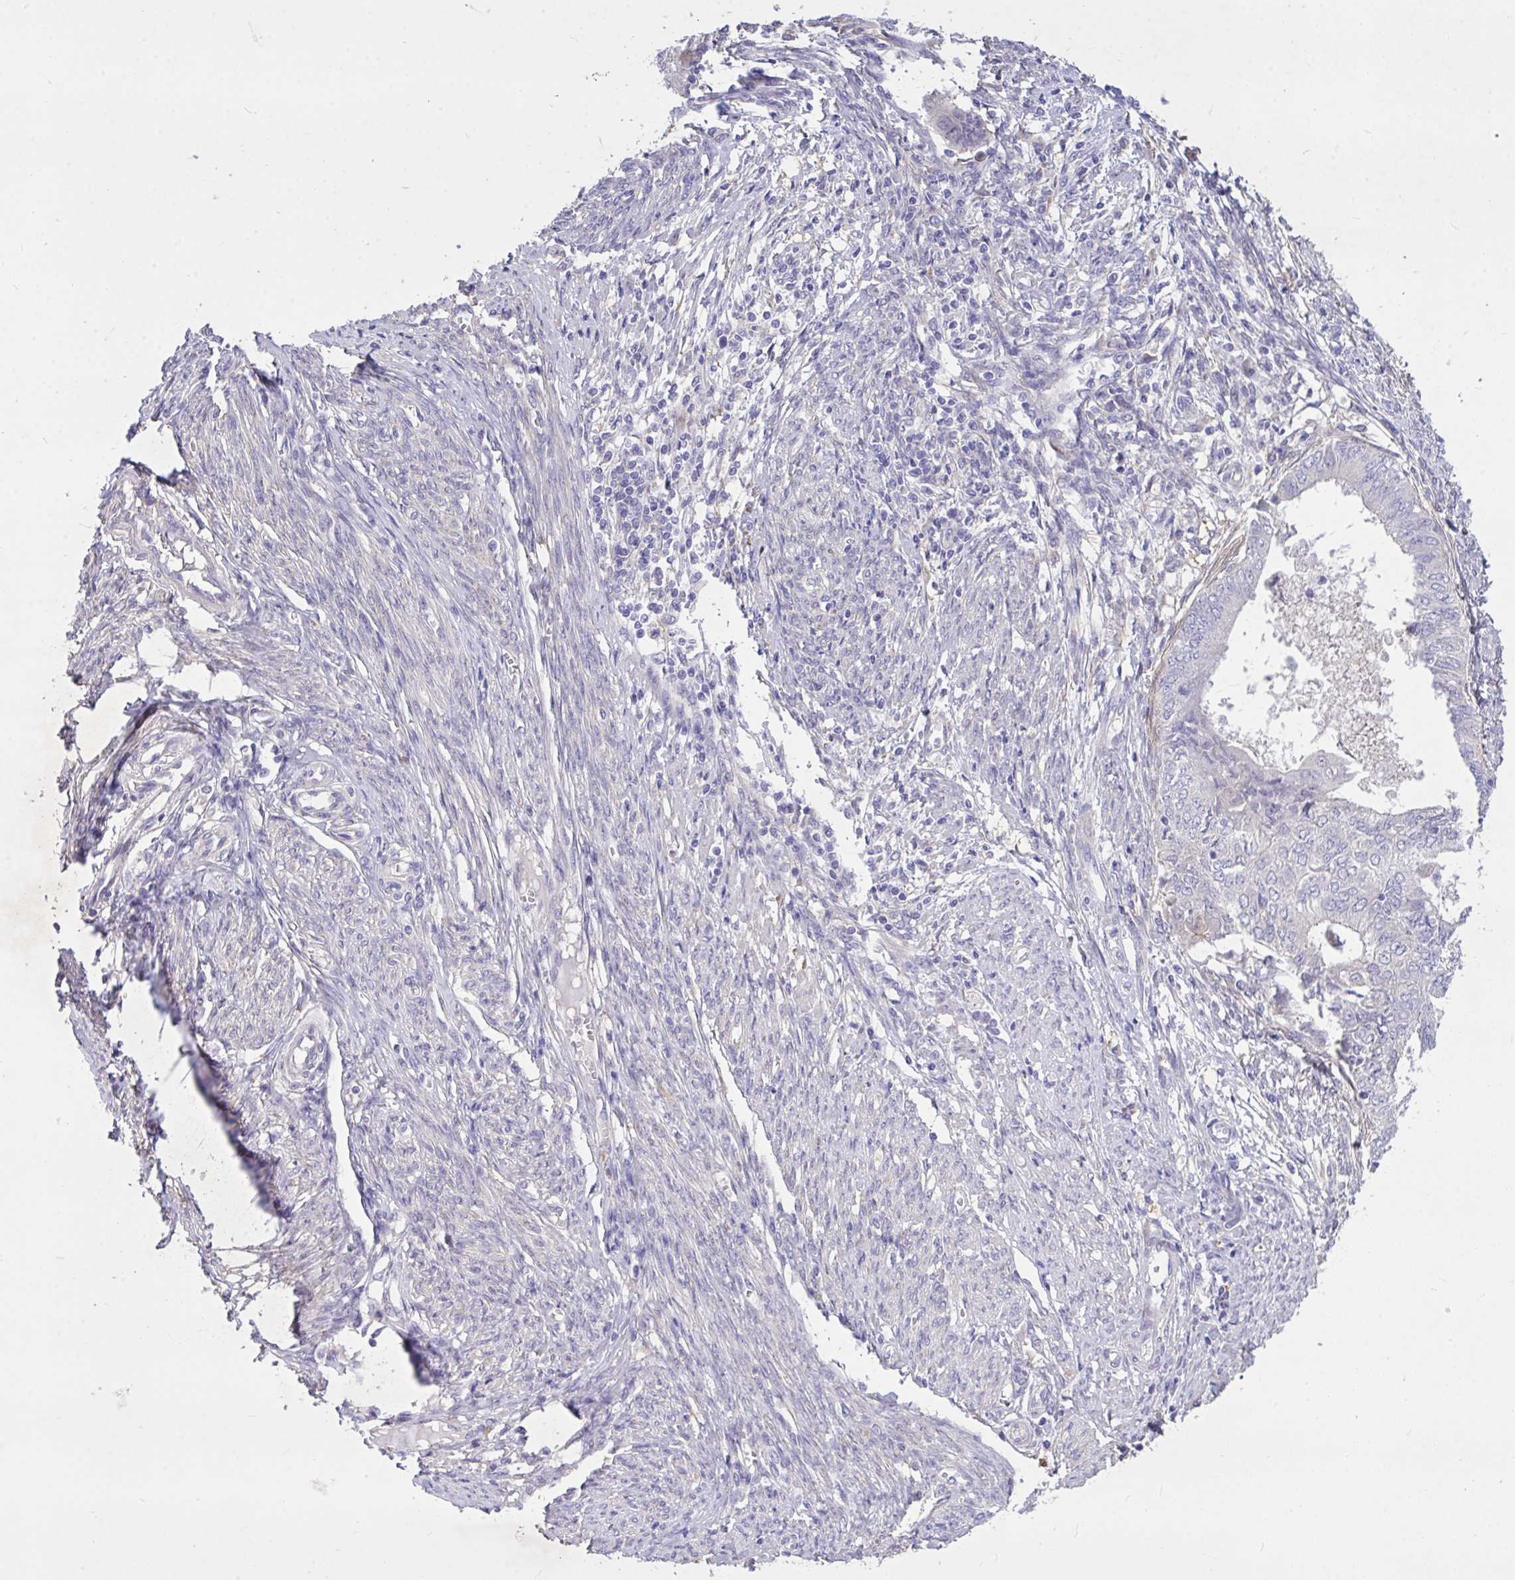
{"staining": {"intensity": "negative", "quantity": "none", "location": "none"}, "tissue": "endometrial cancer", "cell_type": "Tumor cells", "image_type": "cancer", "snomed": [{"axis": "morphology", "description": "Adenocarcinoma, NOS"}, {"axis": "topography", "description": "Endometrium"}], "caption": "Adenocarcinoma (endometrial) was stained to show a protein in brown. There is no significant positivity in tumor cells.", "gene": "MPC2", "patient": {"sex": "female", "age": 62}}